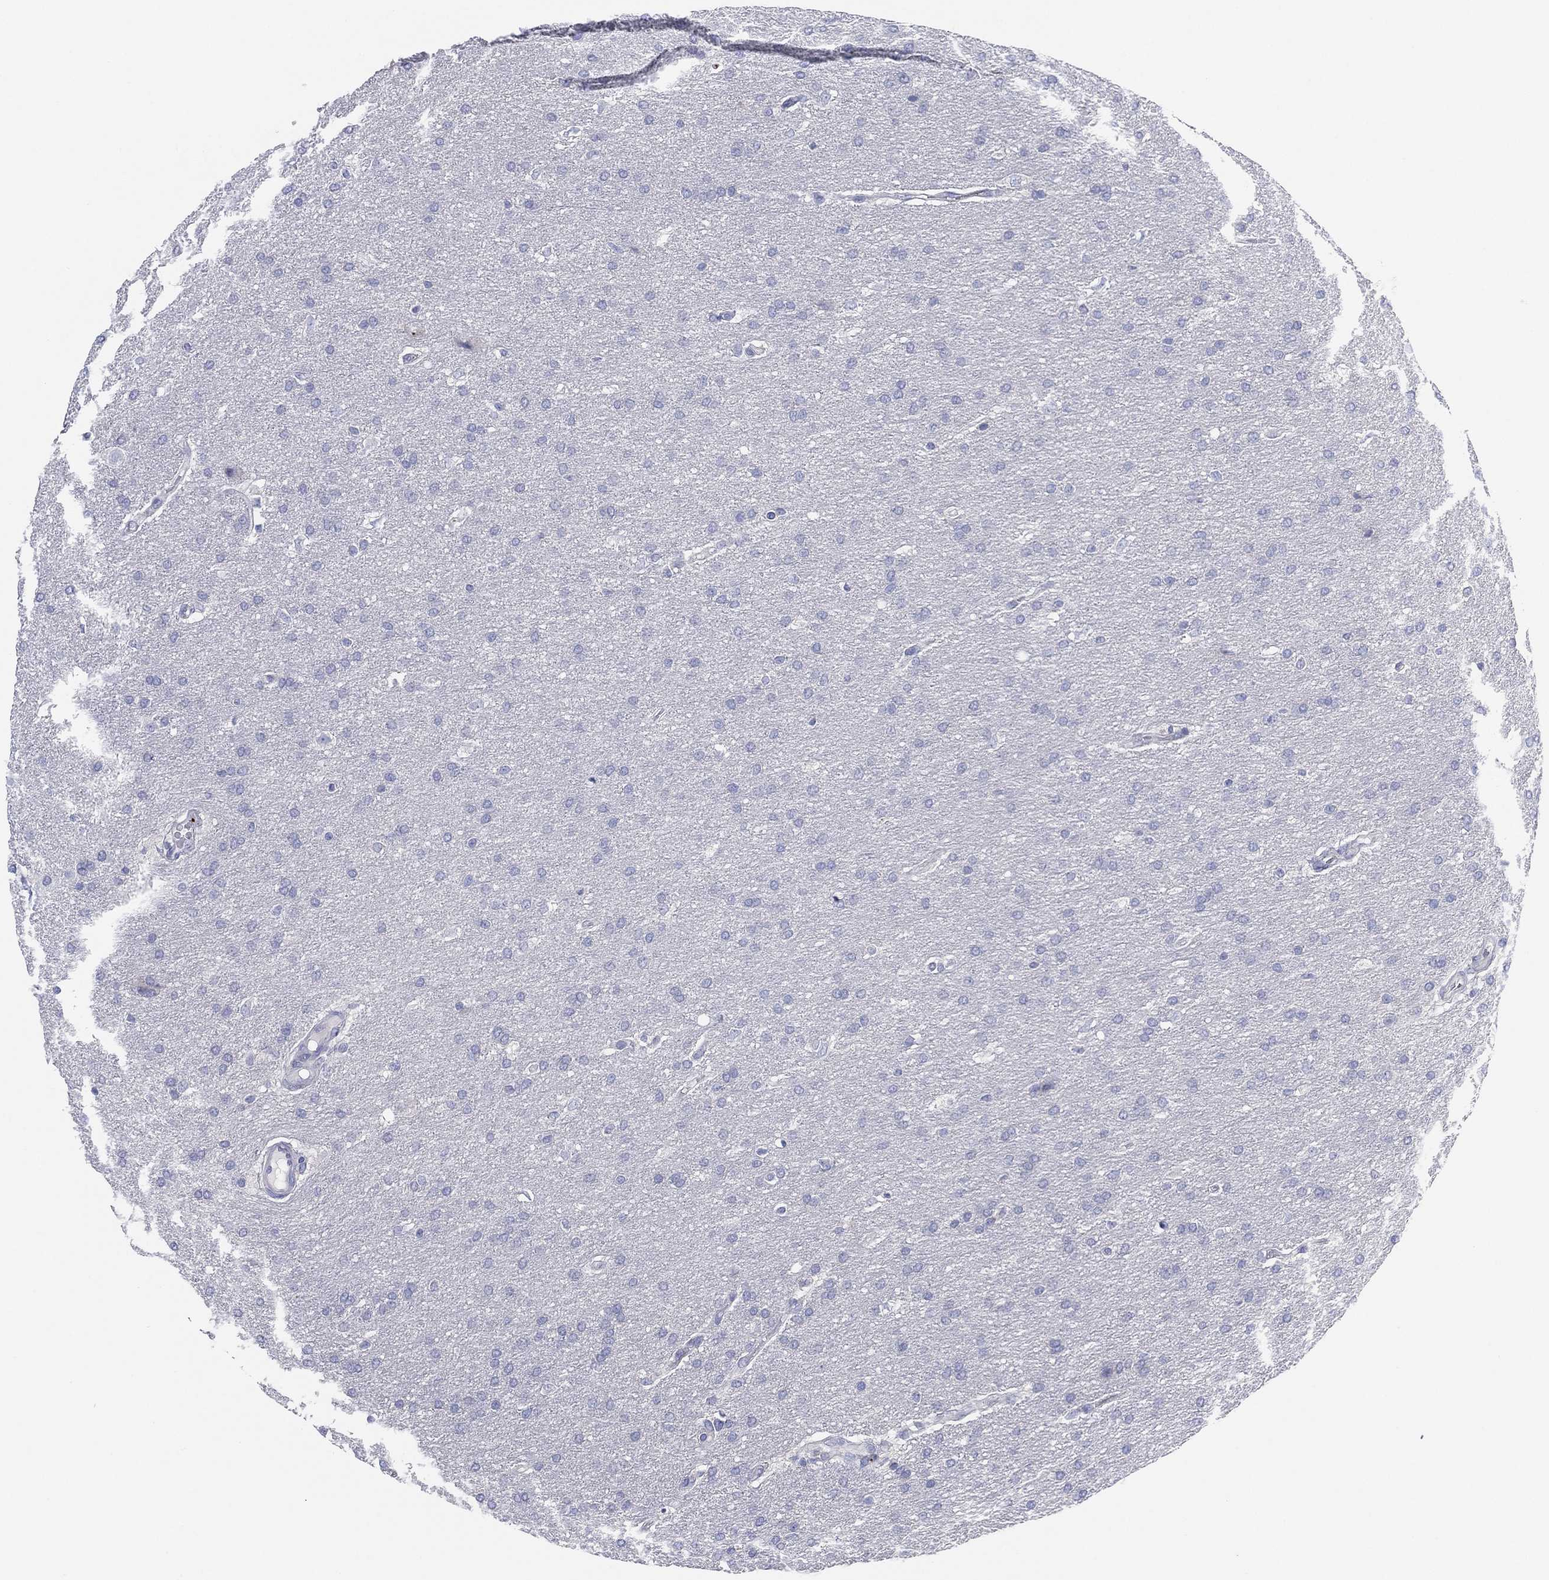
{"staining": {"intensity": "negative", "quantity": "none", "location": "none"}, "tissue": "glioma", "cell_type": "Tumor cells", "image_type": "cancer", "snomed": [{"axis": "morphology", "description": "Glioma, malignant, Low grade"}, {"axis": "topography", "description": "Brain"}], "caption": "The micrograph reveals no staining of tumor cells in malignant low-grade glioma.", "gene": "TMEM40", "patient": {"sex": "female", "age": 37}}